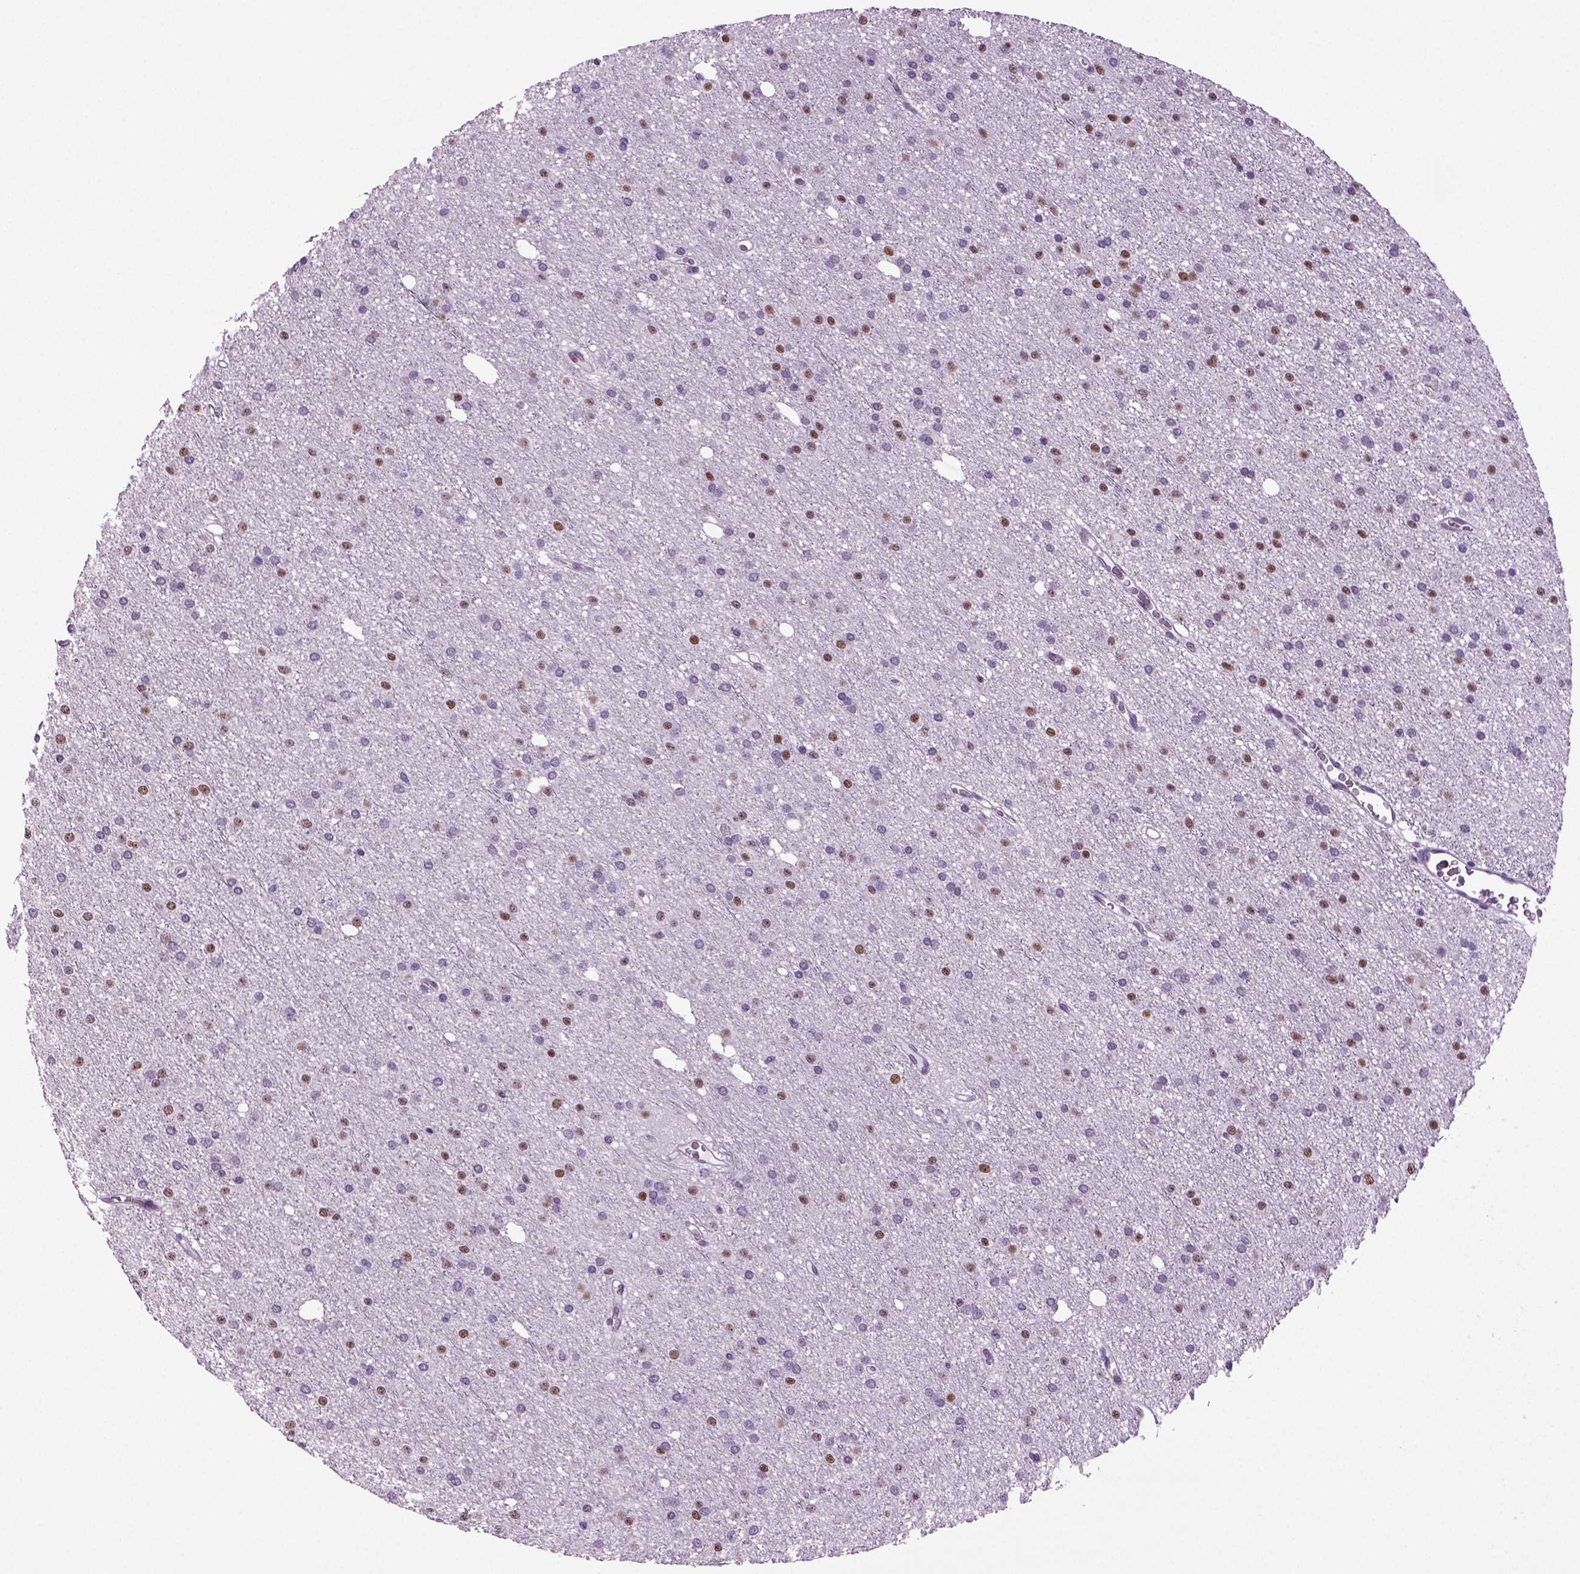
{"staining": {"intensity": "strong", "quantity": "<25%", "location": "nuclear"}, "tissue": "glioma", "cell_type": "Tumor cells", "image_type": "cancer", "snomed": [{"axis": "morphology", "description": "Glioma, malignant, Low grade"}, {"axis": "topography", "description": "Brain"}], "caption": "Immunohistochemistry (IHC) photomicrograph of glioma stained for a protein (brown), which displays medium levels of strong nuclear positivity in approximately <25% of tumor cells.", "gene": "RFX3", "patient": {"sex": "male", "age": 27}}